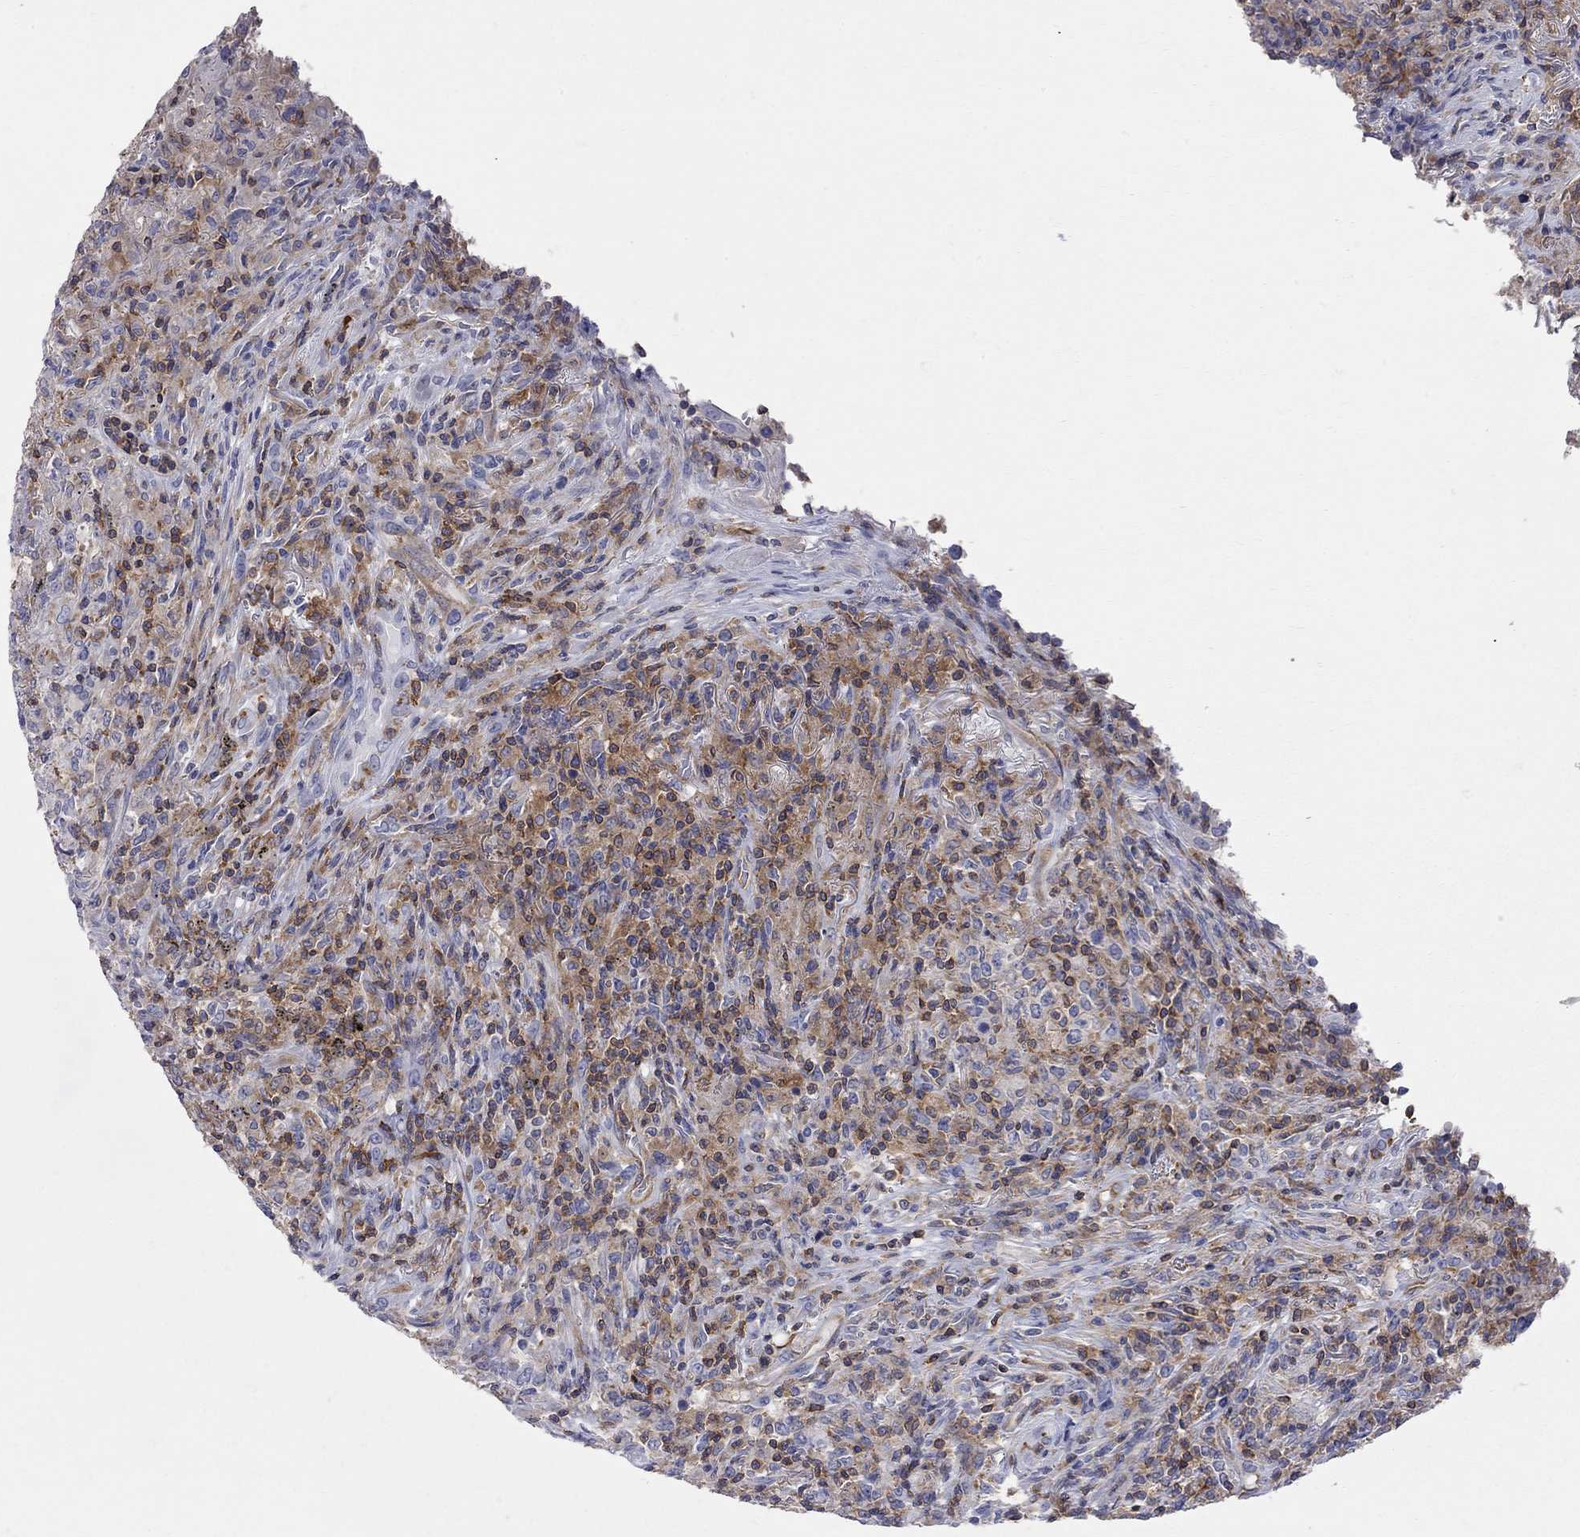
{"staining": {"intensity": "moderate", "quantity": "<25%", "location": "cytoplasmic/membranous"}, "tissue": "lymphoma", "cell_type": "Tumor cells", "image_type": "cancer", "snomed": [{"axis": "morphology", "description": "Malignant lymphoma, non-Hodgkin's type, High grade"}, {"axis": "topography", "description": "Lung"}], "caption": "An immunohistochemistry histopathology image of tumor tissue is shown. Protein staining in brown highlights moderate cytoplasmic/membranous positivity in lymphoma within tumor cells. Using DAB (3,3'-diaminobenzidine) (brown) and hematoxylin (blue) stains, captured at high magnification using brightfield microscopy.", "gene": "ABI3", "patient": {"sex": "male", "age": 79}}